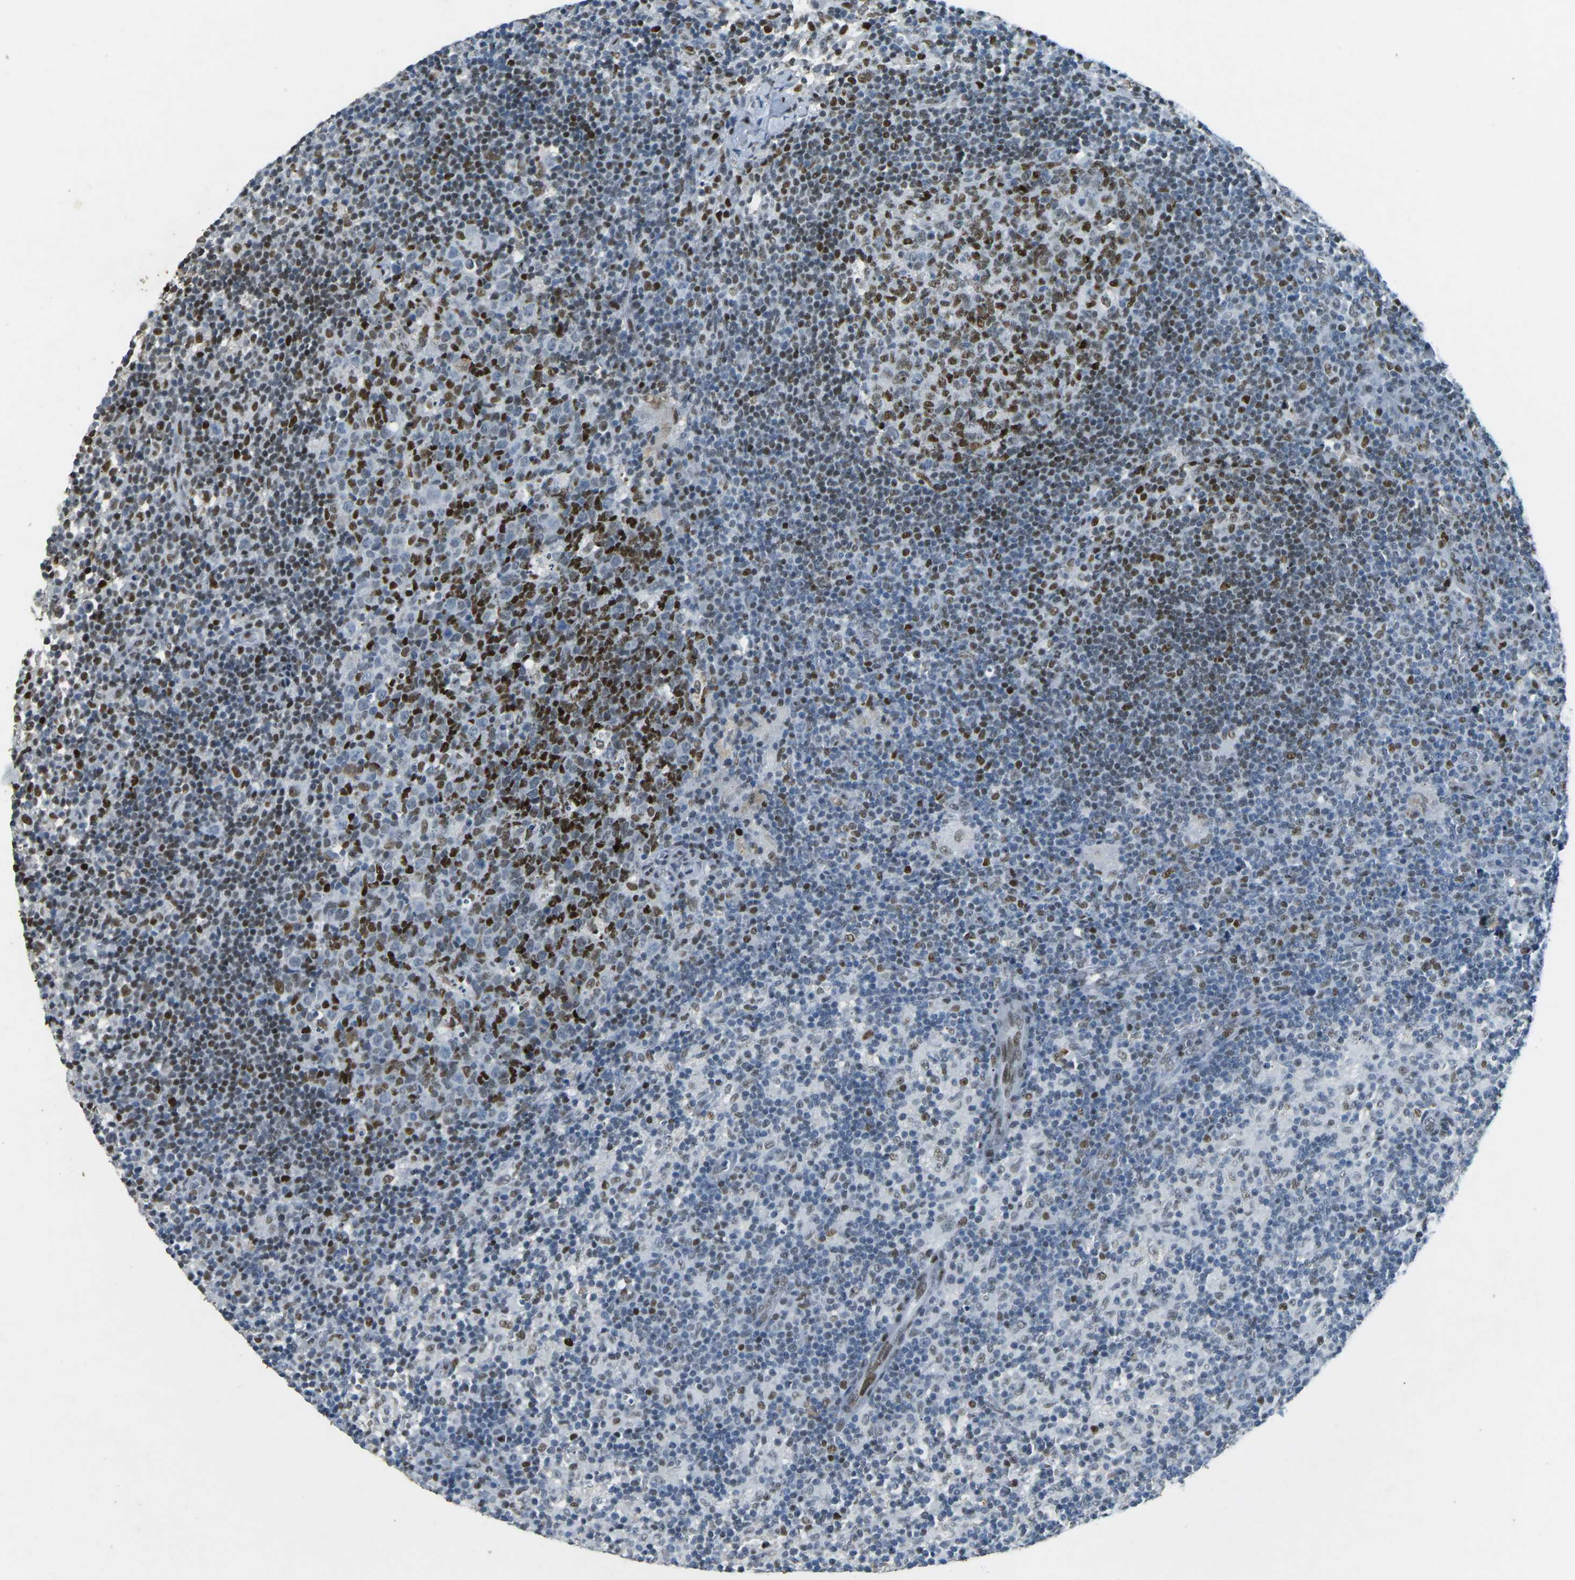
{"staining": {"intensity": "strong", "quantity": ">75%", "location": "nuclear"}, "tissue": "lymph node", "cell_type": "Germinal center cells", "image_type": "normal", "snomed": [{"axis": "morphology", "description": "Normal tissue, NOS"}, {"axis": "morphology", "description": "Inflammation, NOS"}, {"axis": "topography", "description": "Lymph node"}], "caption": "Immunohistochemical staining of benign human lymph node shows high levels of strong nuclear staining in approximately >75% of germinal center cells.", "gene": "RB1", "patient": {"sex": "male", "age": 55}}